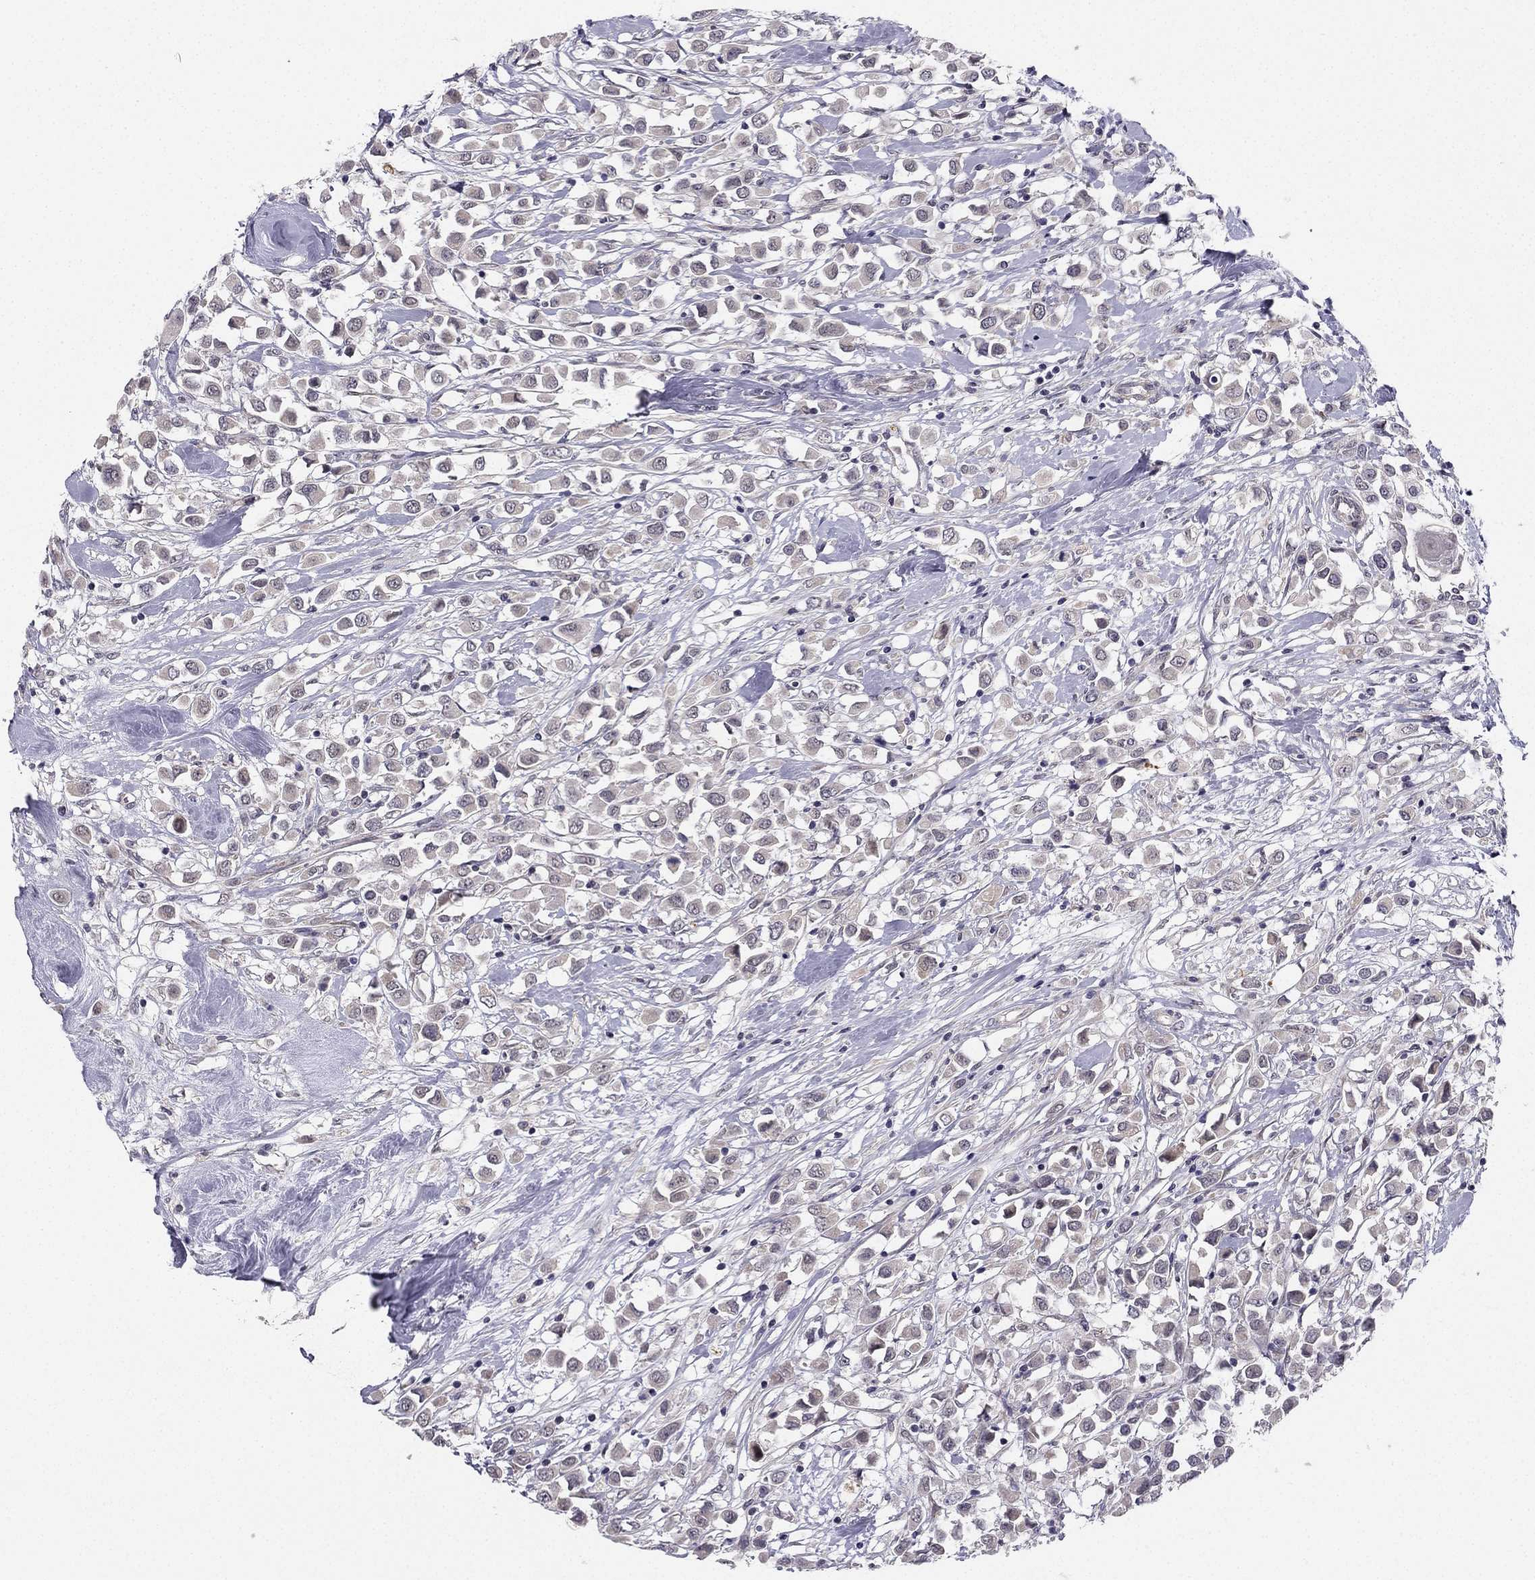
{"staining": {"intensity": "negative", "quantity": "none", "location": "none"}, "tissue": "breast cancer", "cell_type": "Tumor cells", "image_type": "cancer", "snomed": [{"axis": "morphology", "description": "Duct carcinoma"}, {"axis": "topography", "description": "Breast"}], "caption": "Protein analysis of breast cancer reveals no significant expression in tumor cells.", "gene": "CHST8", "patient": {"sex": "female", "age": 61}}